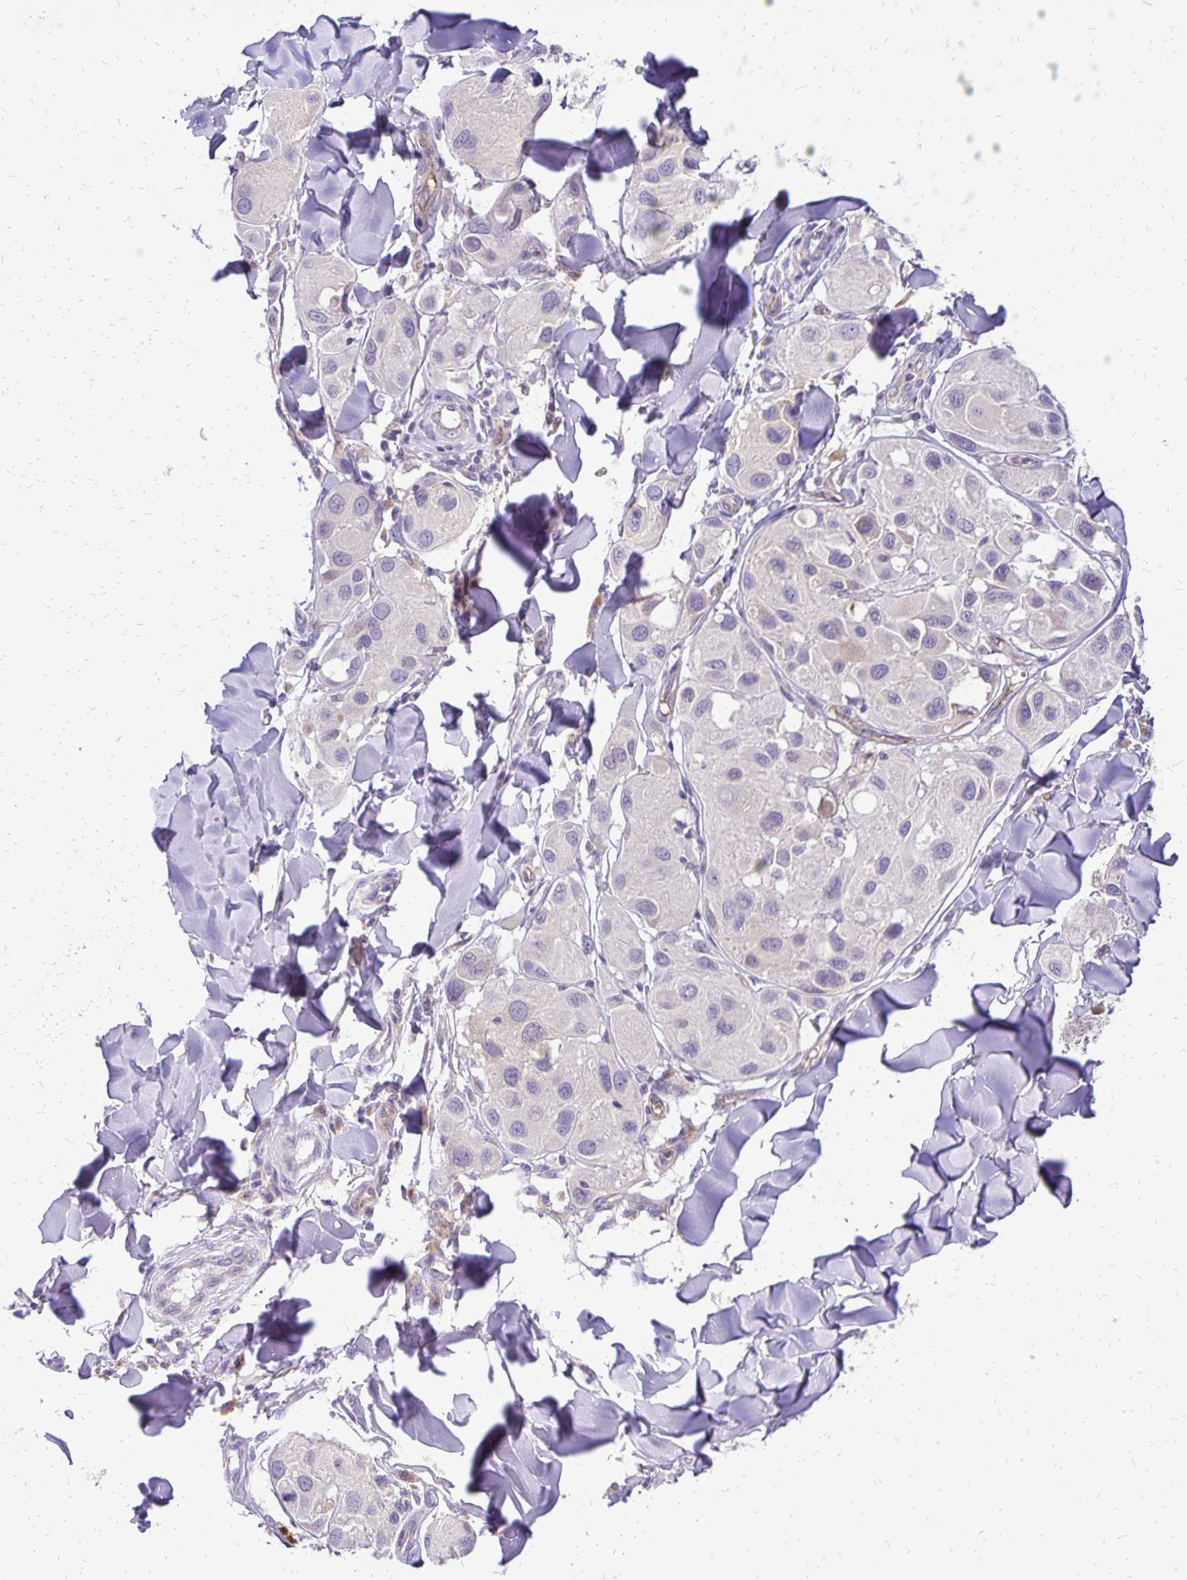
{"staining": {"intensity": "negative", "quantity": "none", "location": "none"}, "tissue": "melanoma", "cell_type": "Tumor cells", "image_type": "cancer", "snomed": [{"axis": "morphology", "description": "Malignant melanoma, Metastatic site"}, {"axis": "topography", "description": "Skin"}], "caption": "An immunohistochemistry image of malignant melanoma (metastatic site) is shown. There is no staining in tumor cells of malignant melanoma (metastatic site).", "gene": "EIF5A", "patient": {"sex": "male", "age": 41}}